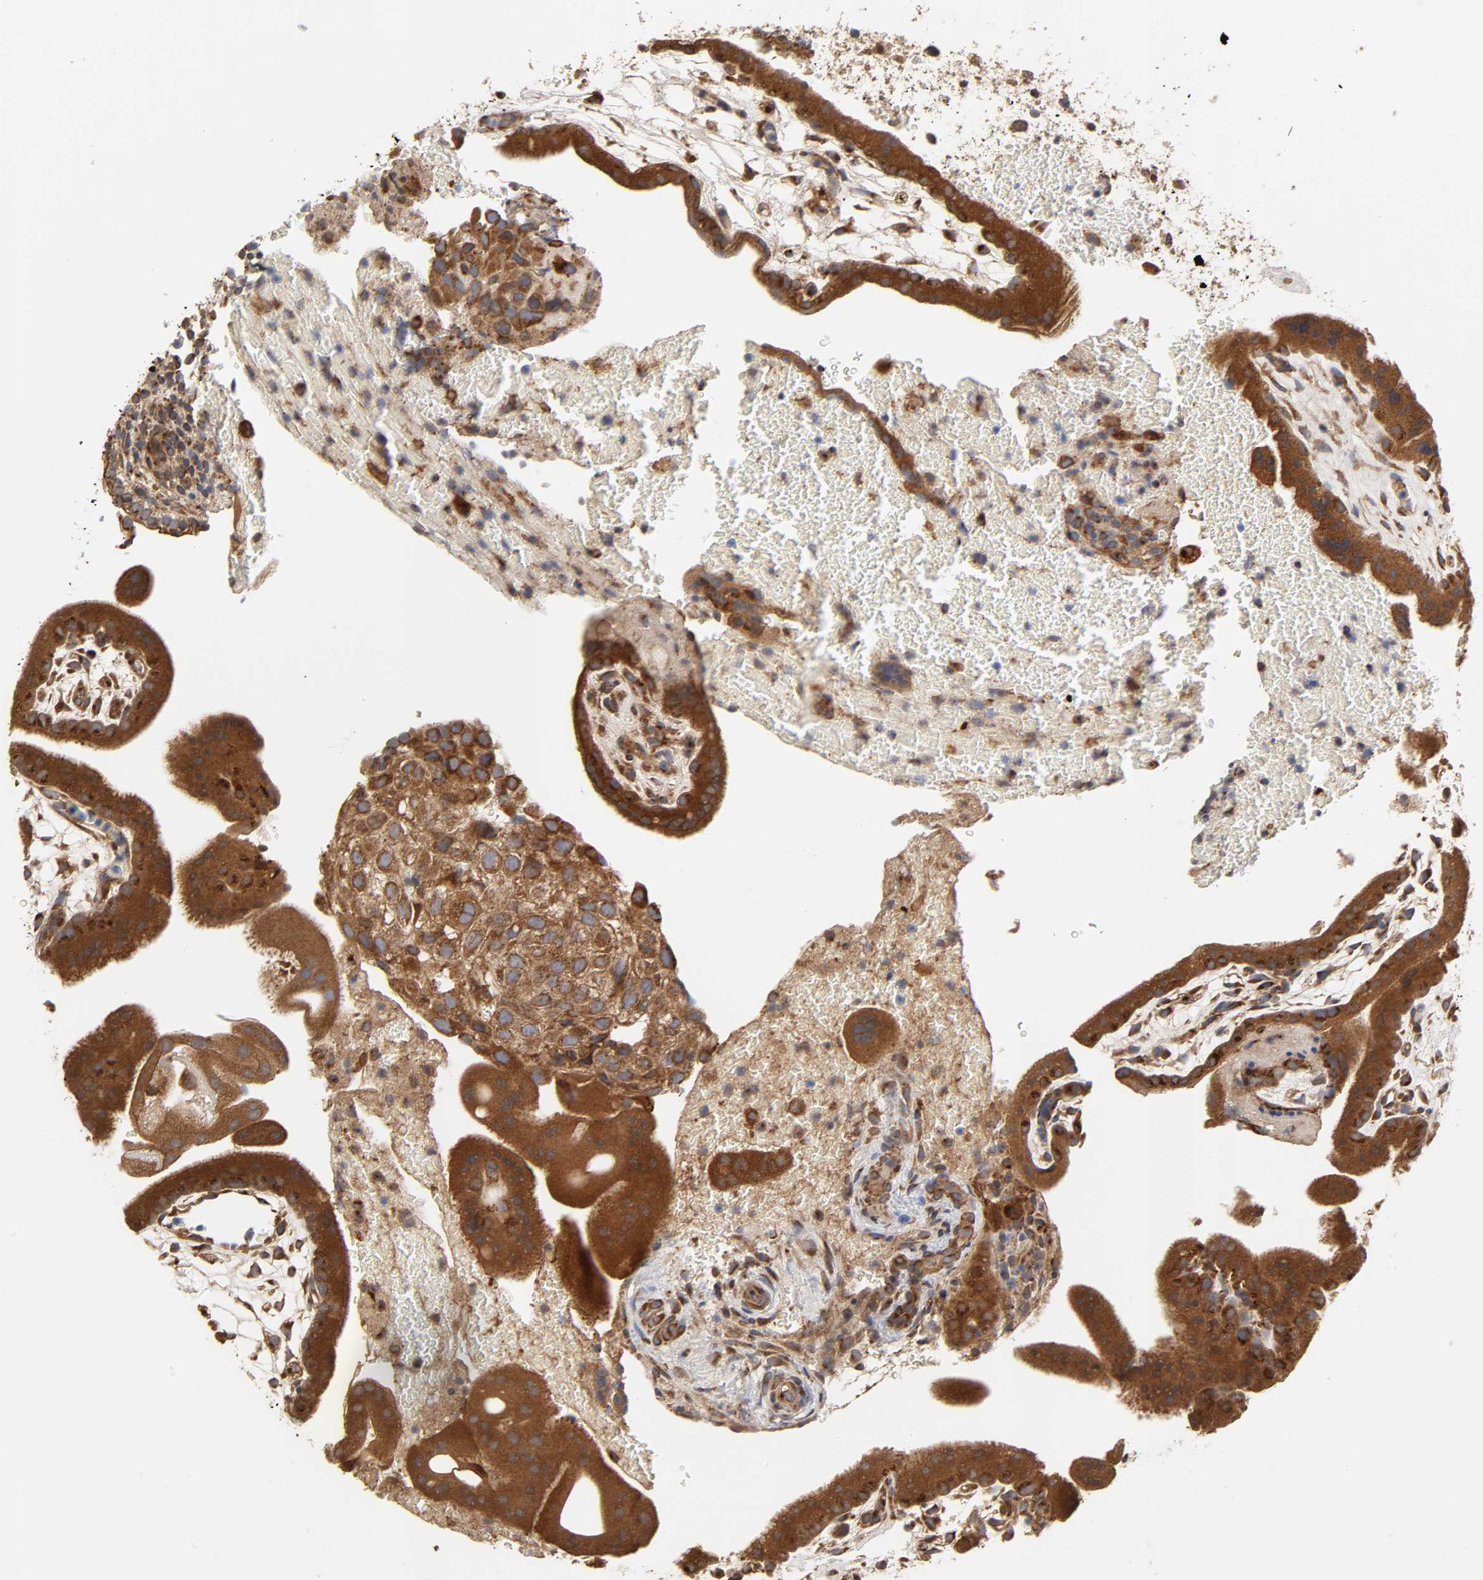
{"staining": {"intensity": "moderate", "quantity": ">75%", "location": "cytoplasmic/membranous"}, "tissue": "placenta", "cell_type": "Decidual cells", "image_type": "normal", "snomed": [{"axis": "morphology", "description": "Normal tissue, NOS"}, {"axis": "topography", "description": "Placenta"}], "caption": "The immunohistochemical stain shows moderate cytoplasmic/membranous expression in decidual cells of unremarkable placenta.", "gene": "GNPTG", "patient": {"sex": "female", "age": 19}}